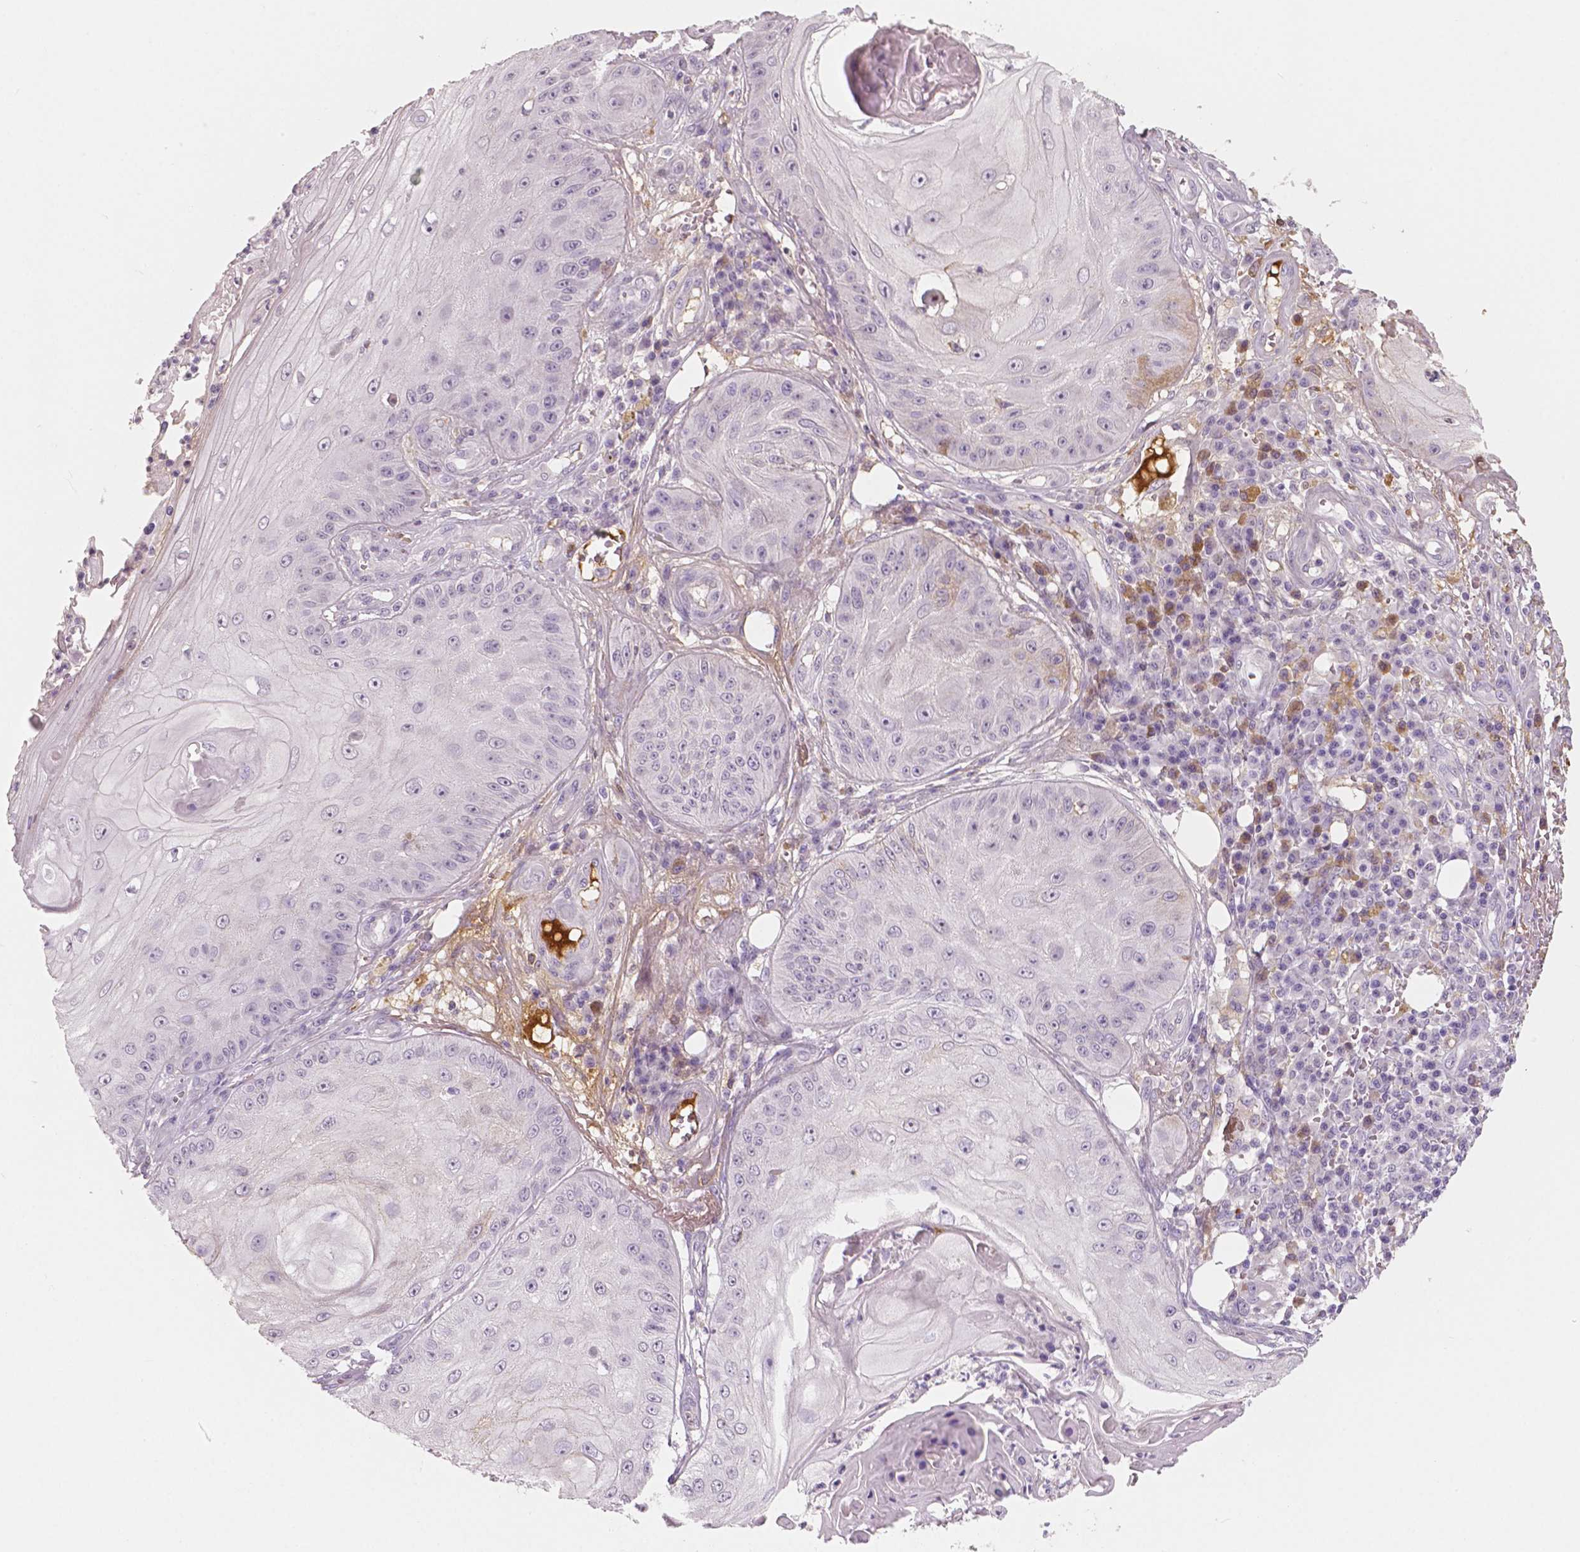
{"staining": {"intensity": "negative", "quantity": "none", "location": "none"}, "tissue": "skin cancer", "cell_type": "Tumor cells", "image_type": "cancer", "snomed": [{"axis": "morphology", "description": "Squamous cell carcinoma, NOS"}, {"axis": "topography", "description": "Skin"}], "caption": "A high-resolution photomicrograph shows immunohistochemistry staining of squamous cell carcinoma (skin), which exhibits no significant positivity in tumor cells.", "gene": "APOA4", "patient": {"sex": "male", "age": 70}}